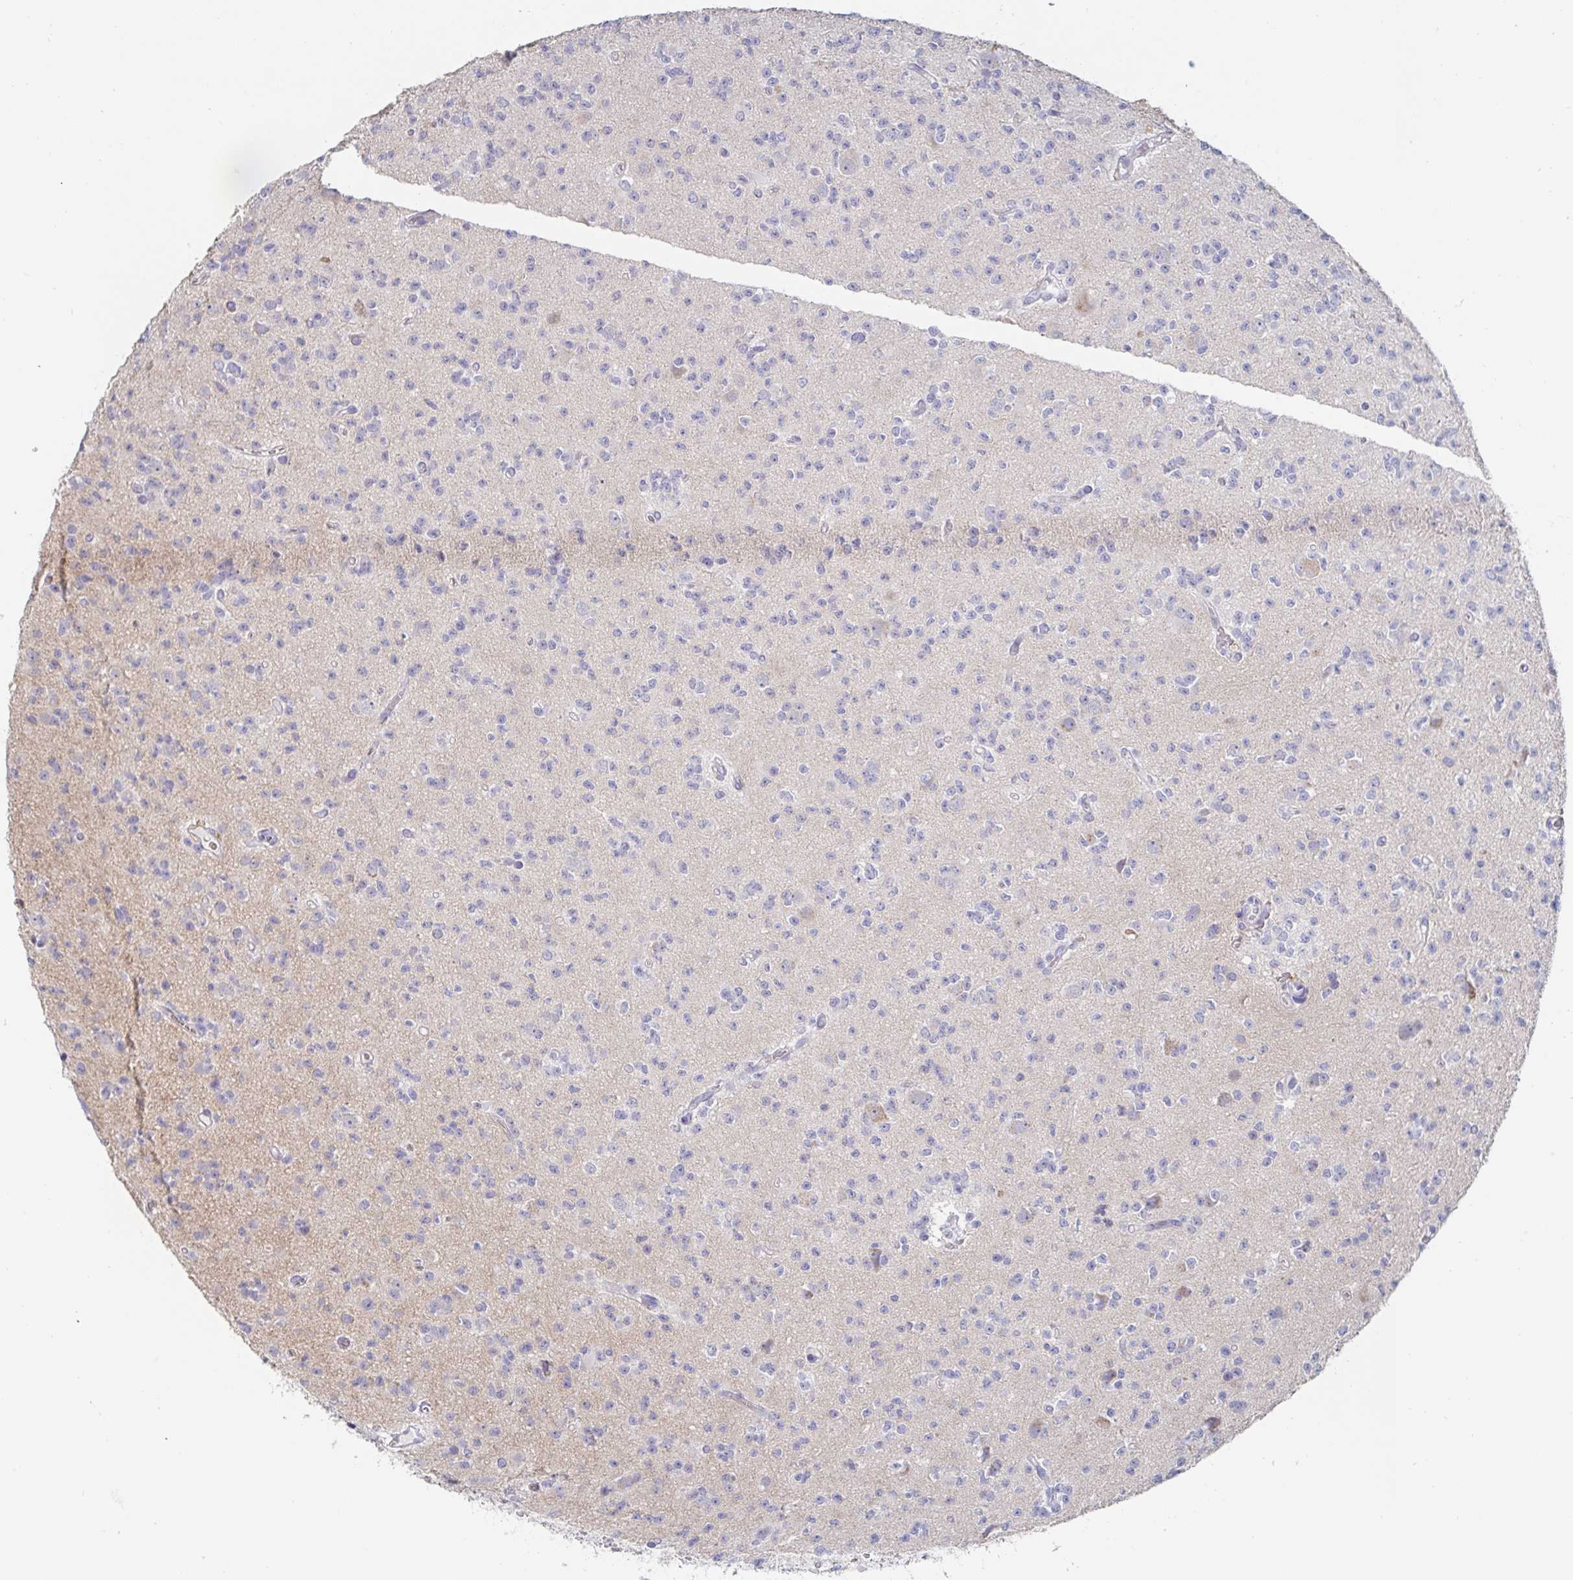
{"staining": {"intensity": "negative", "quantity": "none", "location": "none"}, "tissue": "glioma", "cell_type": "Tumor cells", "image_type": "cancer", "snomed": [{"axis": "morphology", "description": "Glioma, malignant, High grade"}, {"axis": "topography", "description": "Brain"}], "caption": "Glioma was stained to show a protein in brown. There is no significant expression in tumor cells.", "gene": "SPPL3", "patient": {"sex": "male", "age": 36}}